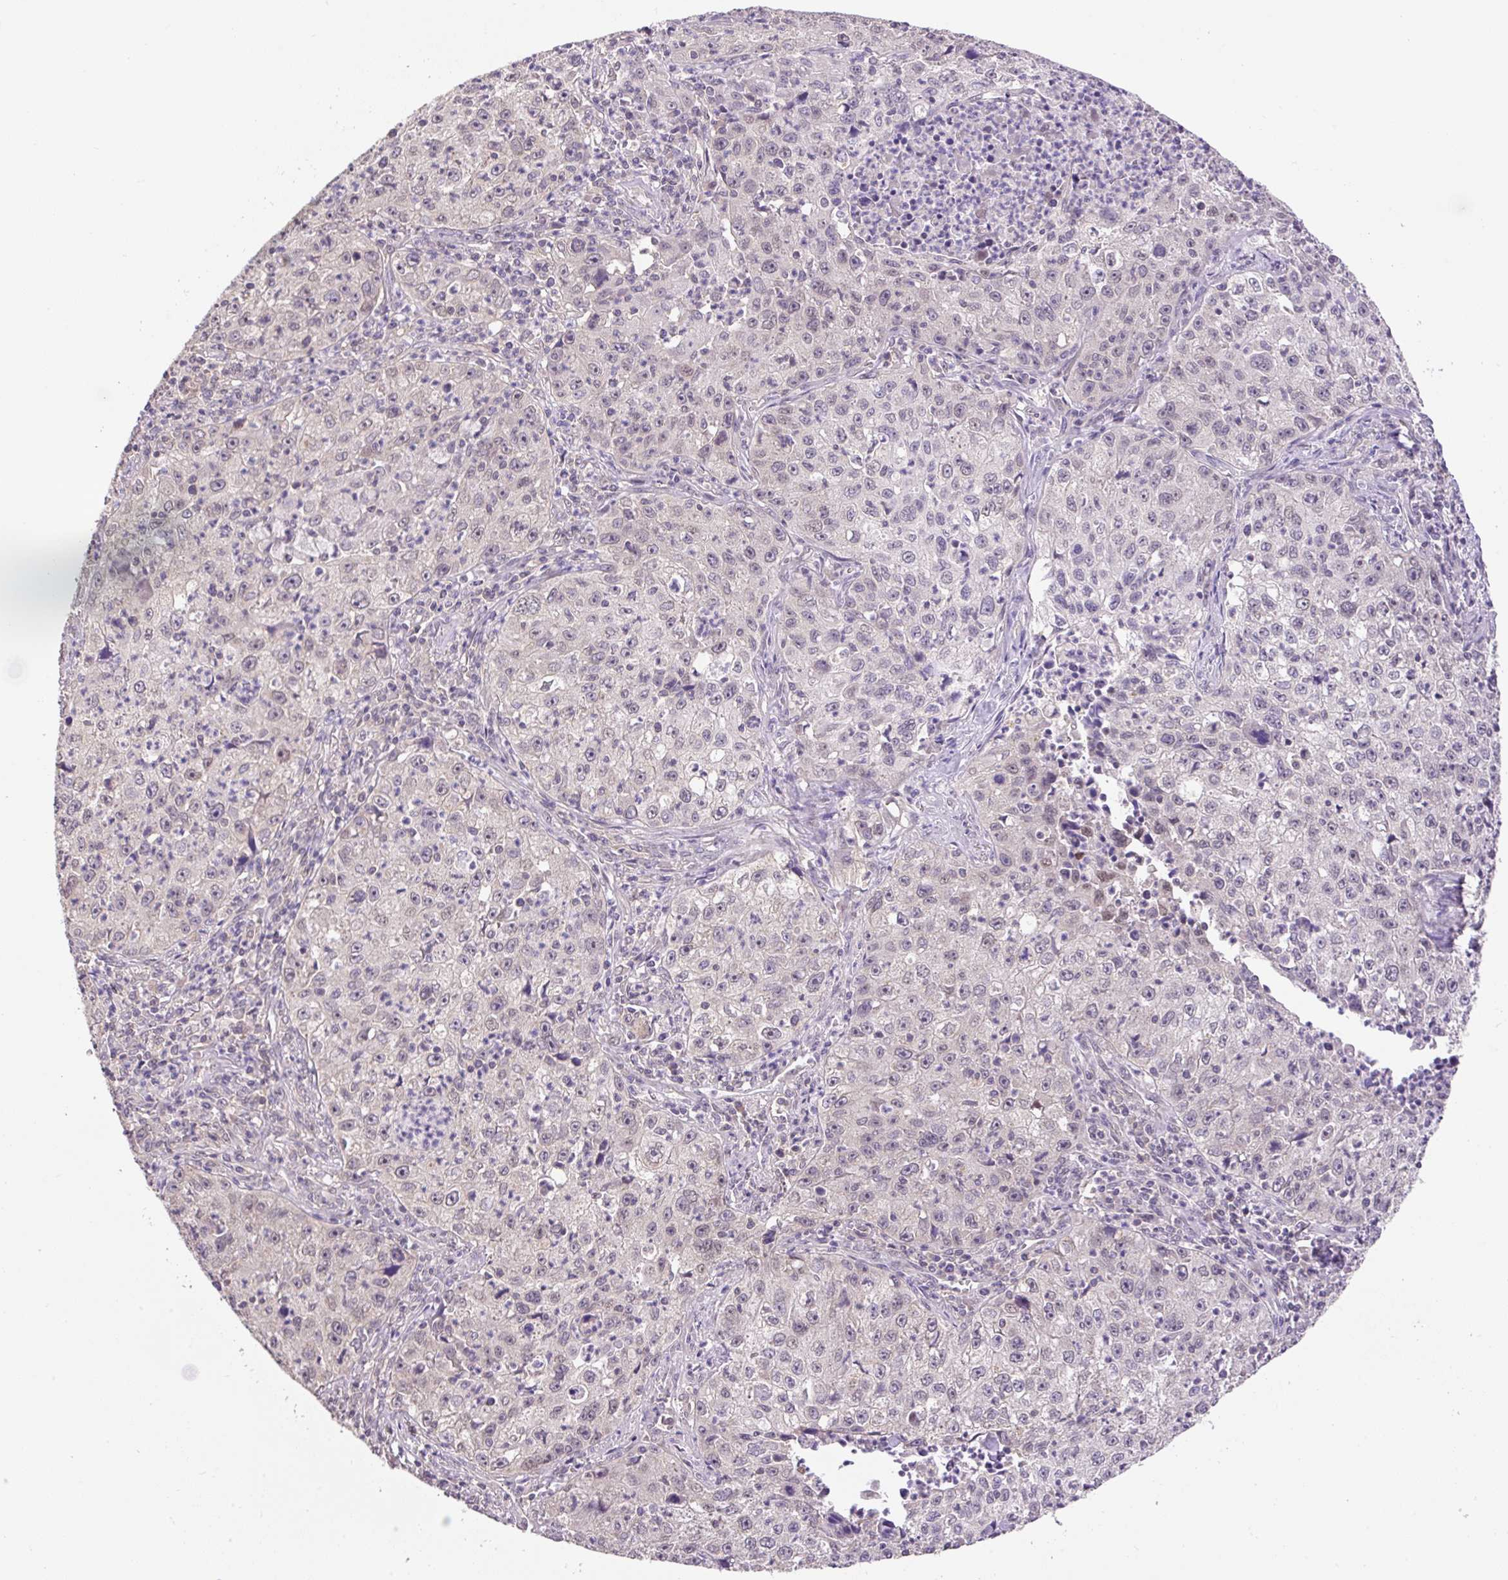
{"staining": {"intensity": "negative", "quantity": "none", "location": "none"}, "tissue": "lung cancer", "cell_type": "Tumor cells", "image_type": "cancer", "snomed": [{"axis": "morphology", "description": "Squamous cell carcinoma, NOS"}, {"axis": "topography", "description": "Lung"}], "caption": "Tumor cells show no significant staining in lung squamous cell carcinoma.", "gene": "COX8A", "patient": {"sex": "male", "age": 71}}